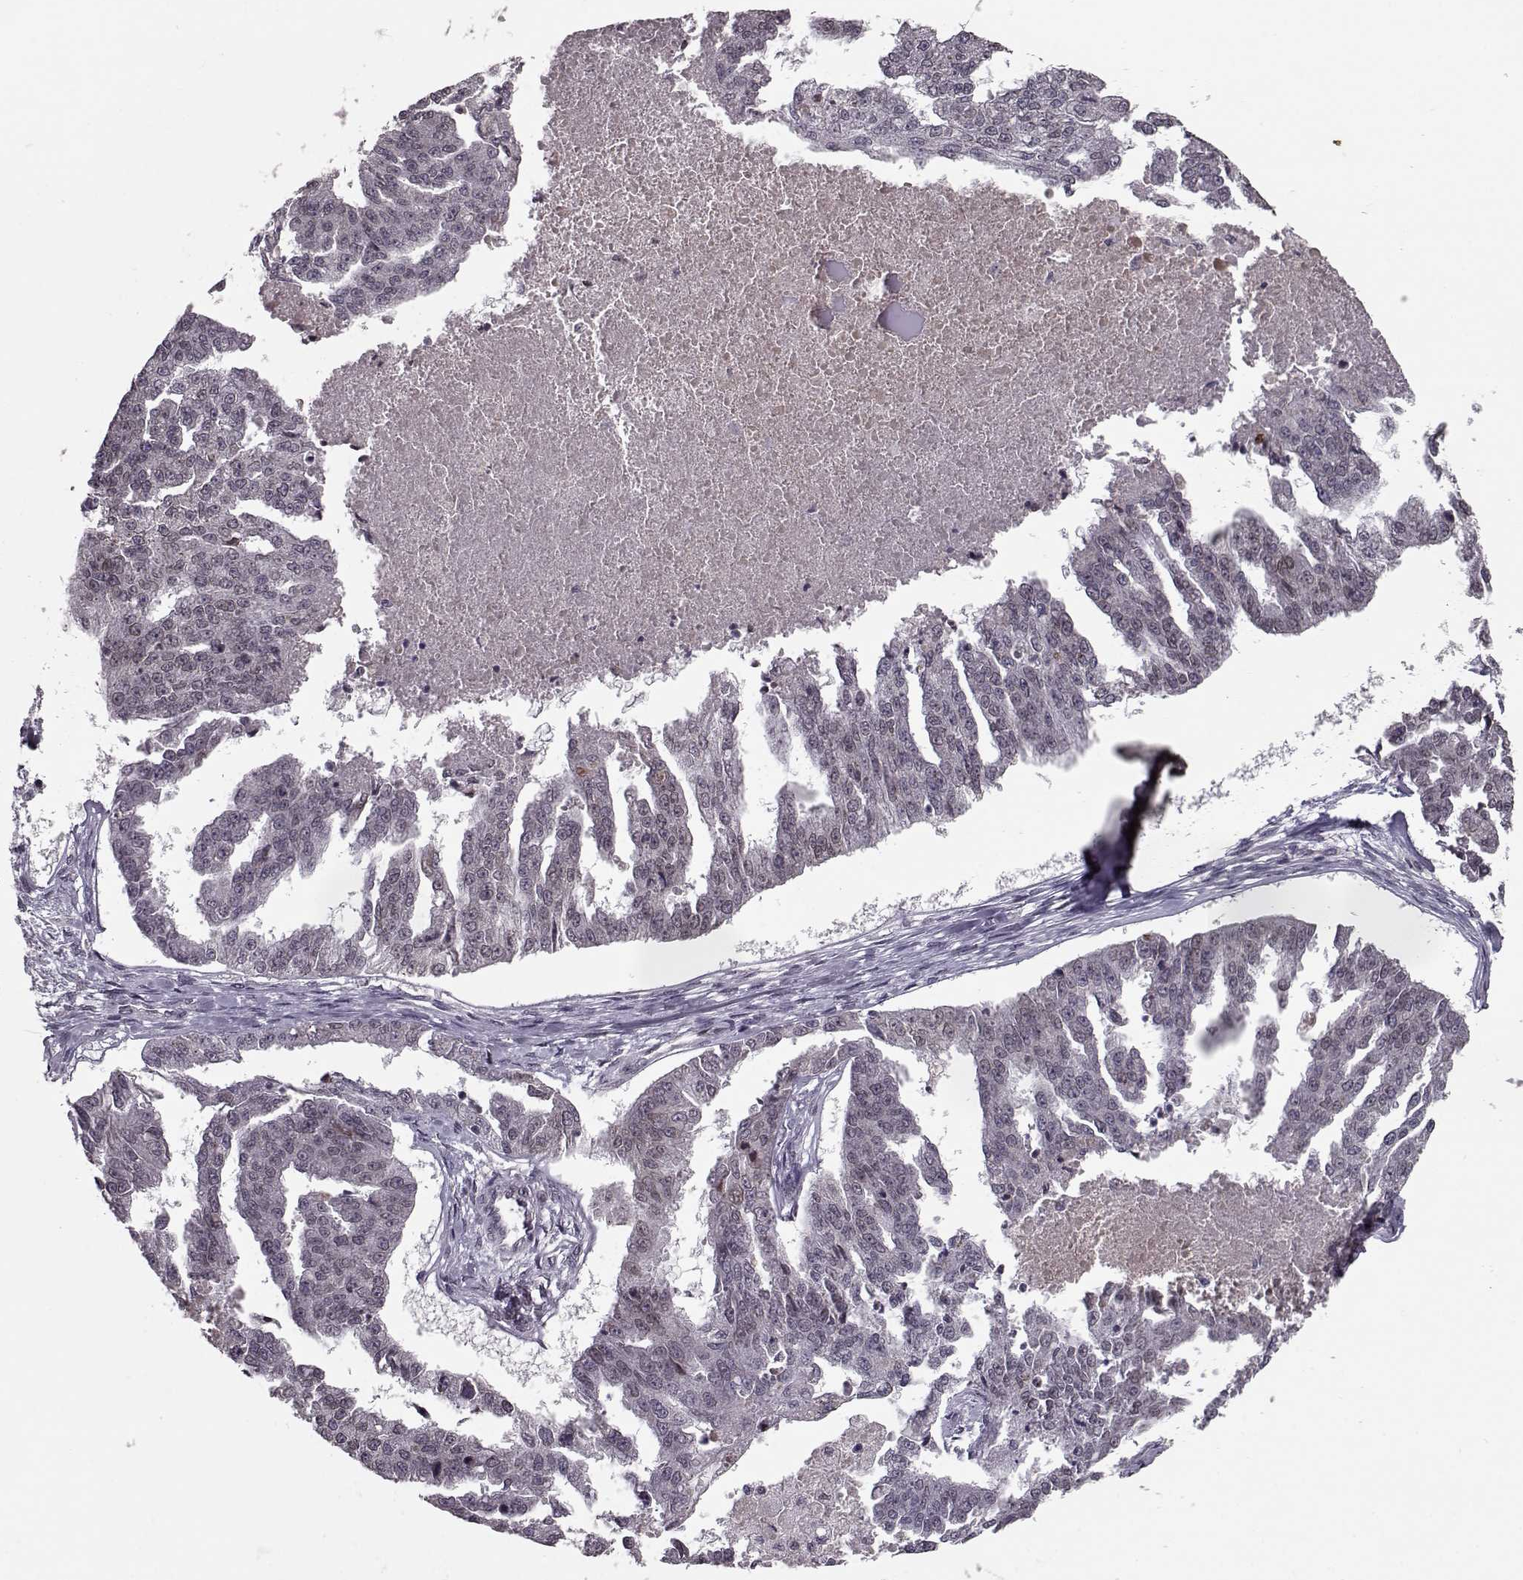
{"staining": {"intensity": "negative", "quantity": "none", "location": "none"}, "tissue": "ovarian cancer", "cell_type": "Tumor cells", "image_type": "cancer", "snomed": [{"axis": "morphology", "description": "Cystadenocarcinoma, serous, NOS"}, {"axis": "topography", "description": "Ovary"}], "caption": "The histopathology image reveals no staining of tumor cells in ovarian serous cystadenocarcinoma.", "gene": "NUP37", "patient": {"sex": "female", "age": 58}}